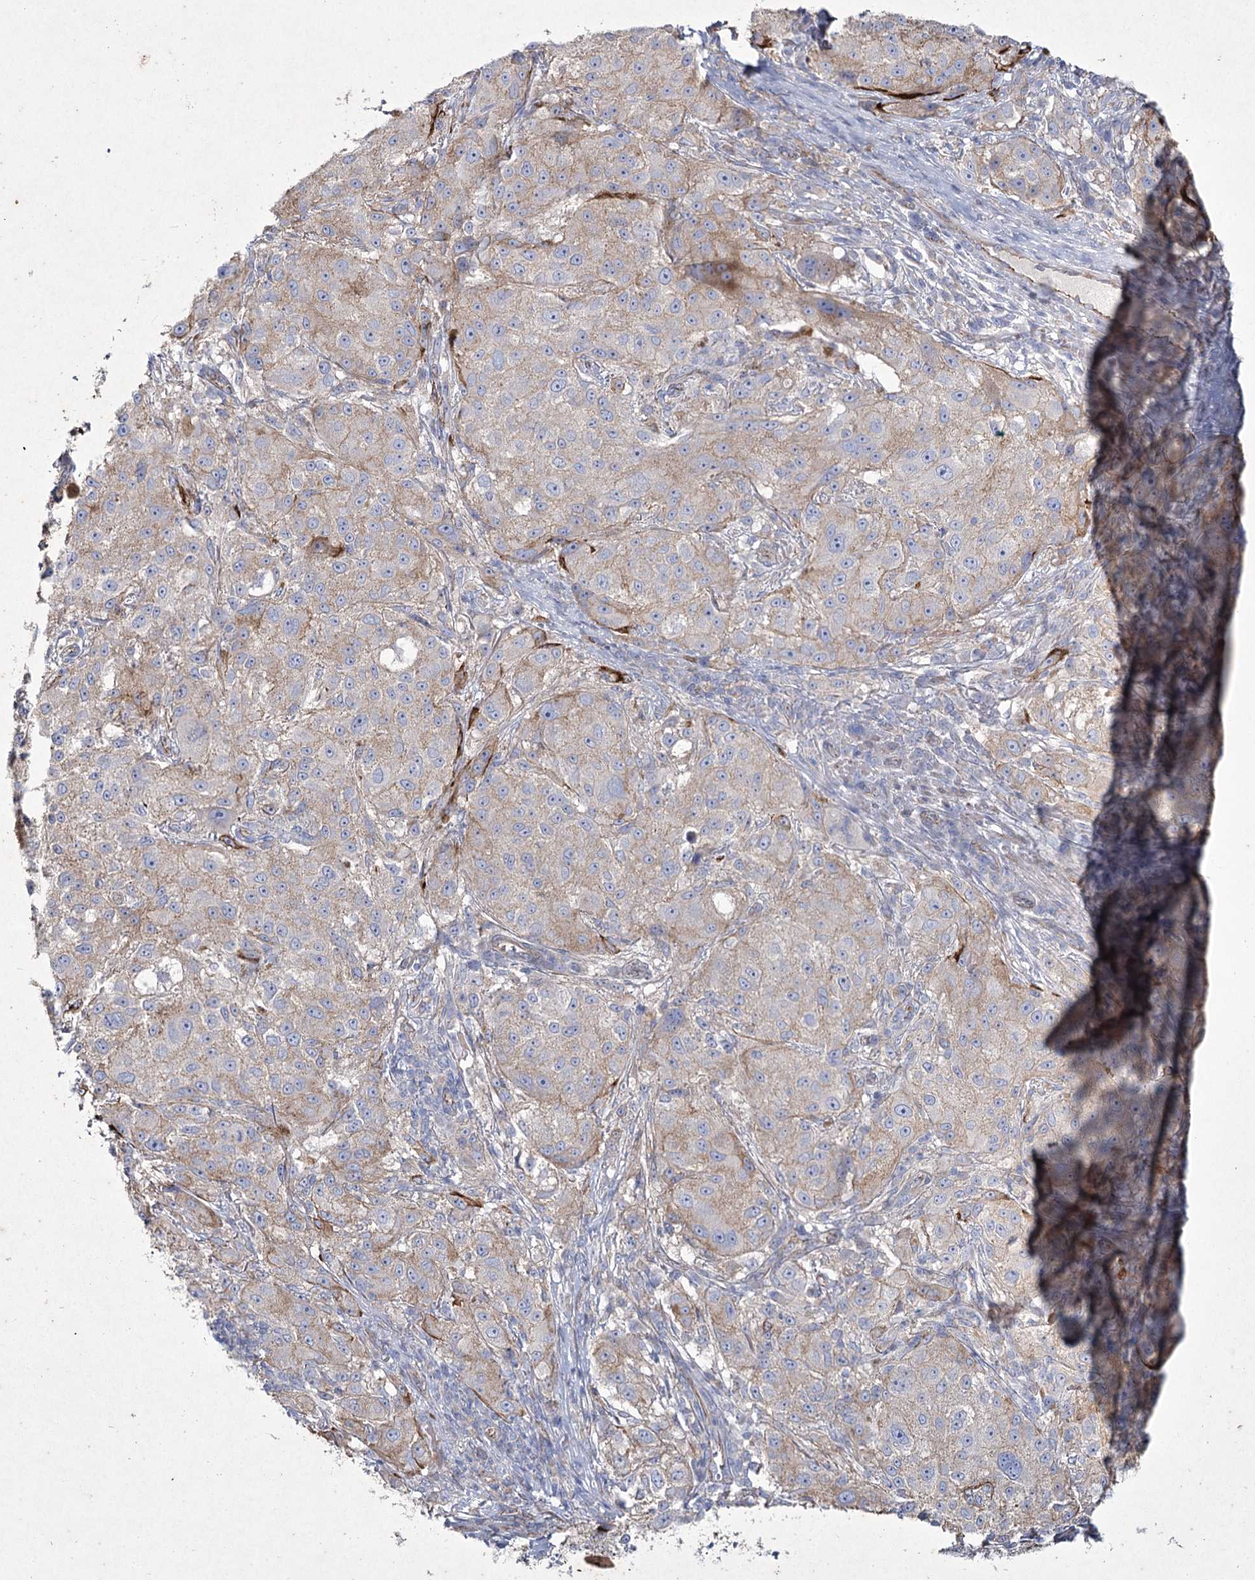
{"staining": {"intensity": "weak", "quantity": "25%-75%", "location": "cytoplasmic/membranous"}, "tissue": "melanoma", "cell_type": "Tumor cells", "image_type": "cancer", "snomed": [{"axis": "morphology", "description": "Necrosis, NOS"}, {"axis": "morphology", "description": "Malignant melanoma, NOS"}, {"axis": "topography", "description": "Skin"}], "caption": "This histopathology image exhibits immunohistochemistry staining of malignant melanoma, with low weak cytoplasmic/membranous staining in approximately 25%-75% of tumor cells.", "gene": "LDLRAD3", "patient": {"sex": "female", "age": 87}}